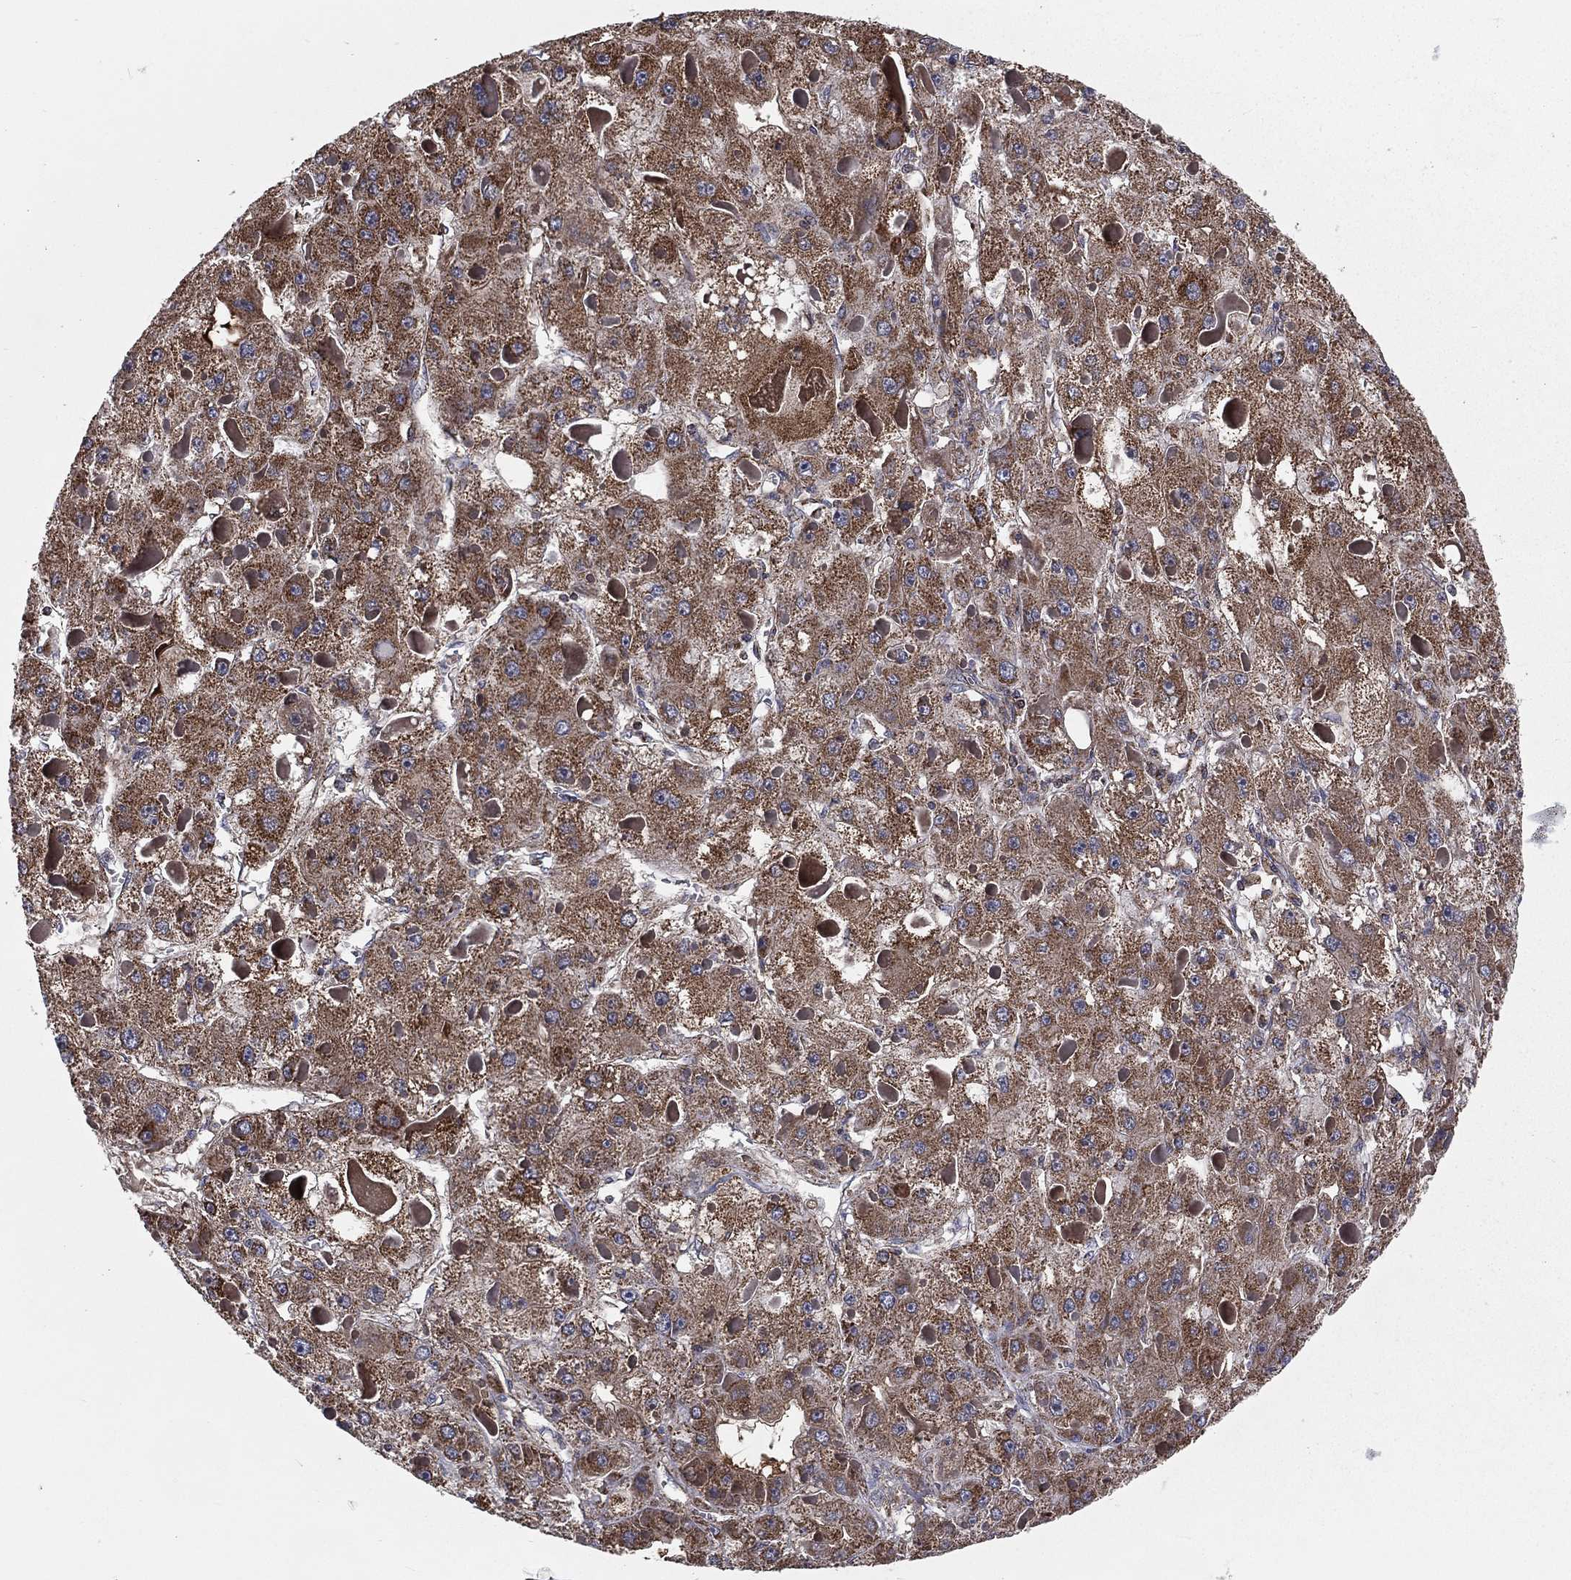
{"staining": {"intensity": "moderate", "quantity": ">75%", "location": "cytoplasmic/membranous"}, "tissue": "liver cancer", "cell_type": "Tumor cells", "image_type": "cancer", "snomed": [{"axis": "morphology", "description": "Carcinoma, Hepatocellular, NOS"}, {"axis": "topography", "description": "Liver"}], "caption": "The image demonstrates staining of liver cancer, revealing moderate cytoplasmic/membranous protein expression (brown color) within tumor cells.", "gene": "GPD1", "patient": {"sex": "female", "age": 73}}